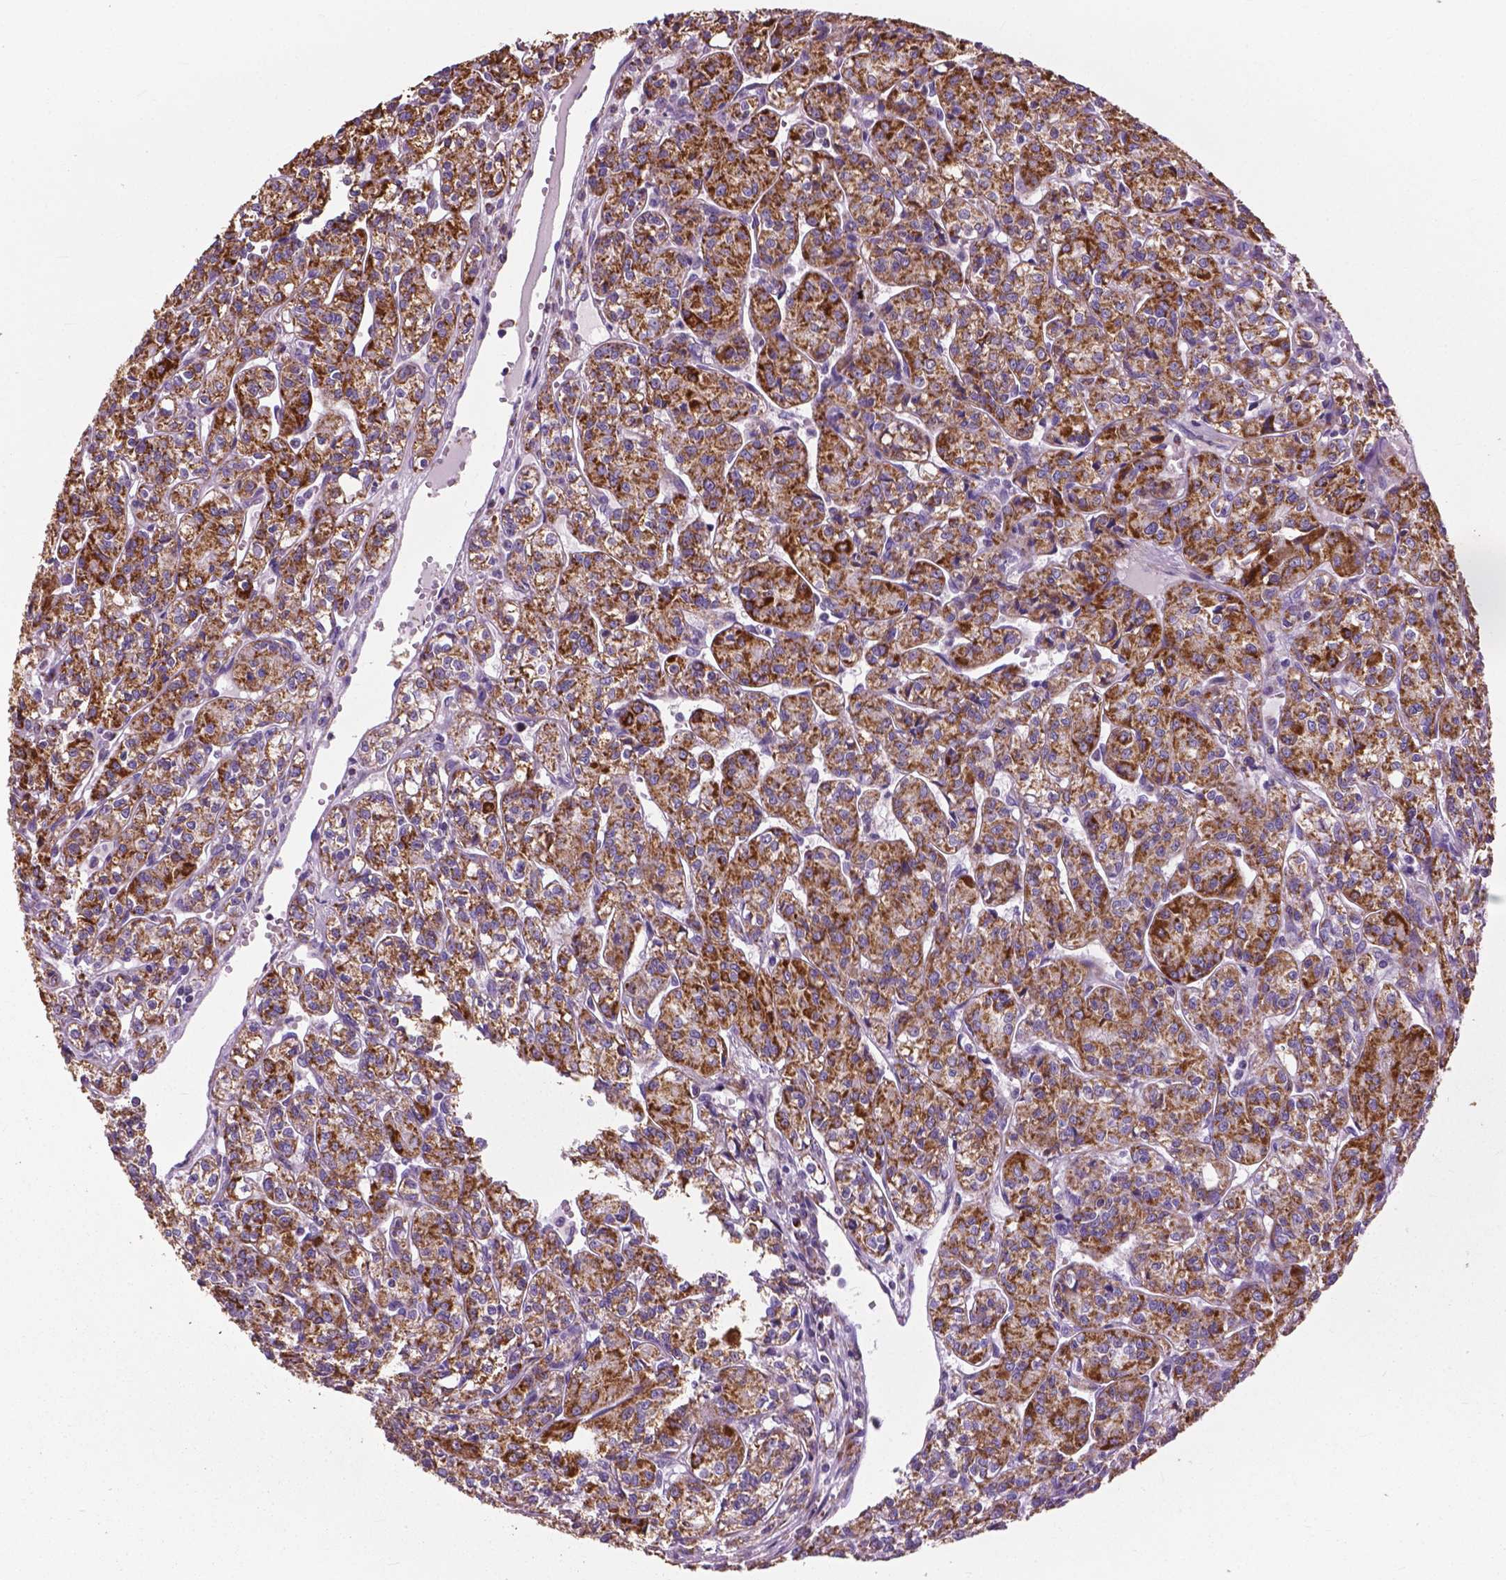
{"staining": {"intensity": "strong", "quantity": ">75%", "location": "cytoplasmic/membranous"}, "tissue": "renal cancer", "cell_type": "Tumor cells", "image_type": "cancer", "snomed": [{"axis": "morphology", "description": "Adenocarcinoma, NOS"}, {"axis": "topography", "description": "Kidney"}], "caption": "Immunohistochemical staining of adenocarcinoma (renal) shows strong cytoplasmic/membranous protein staining in approximately >75% of tumor cells.", "gene": "VDAC1", "patient": {"sex": "male", "age": 36}}